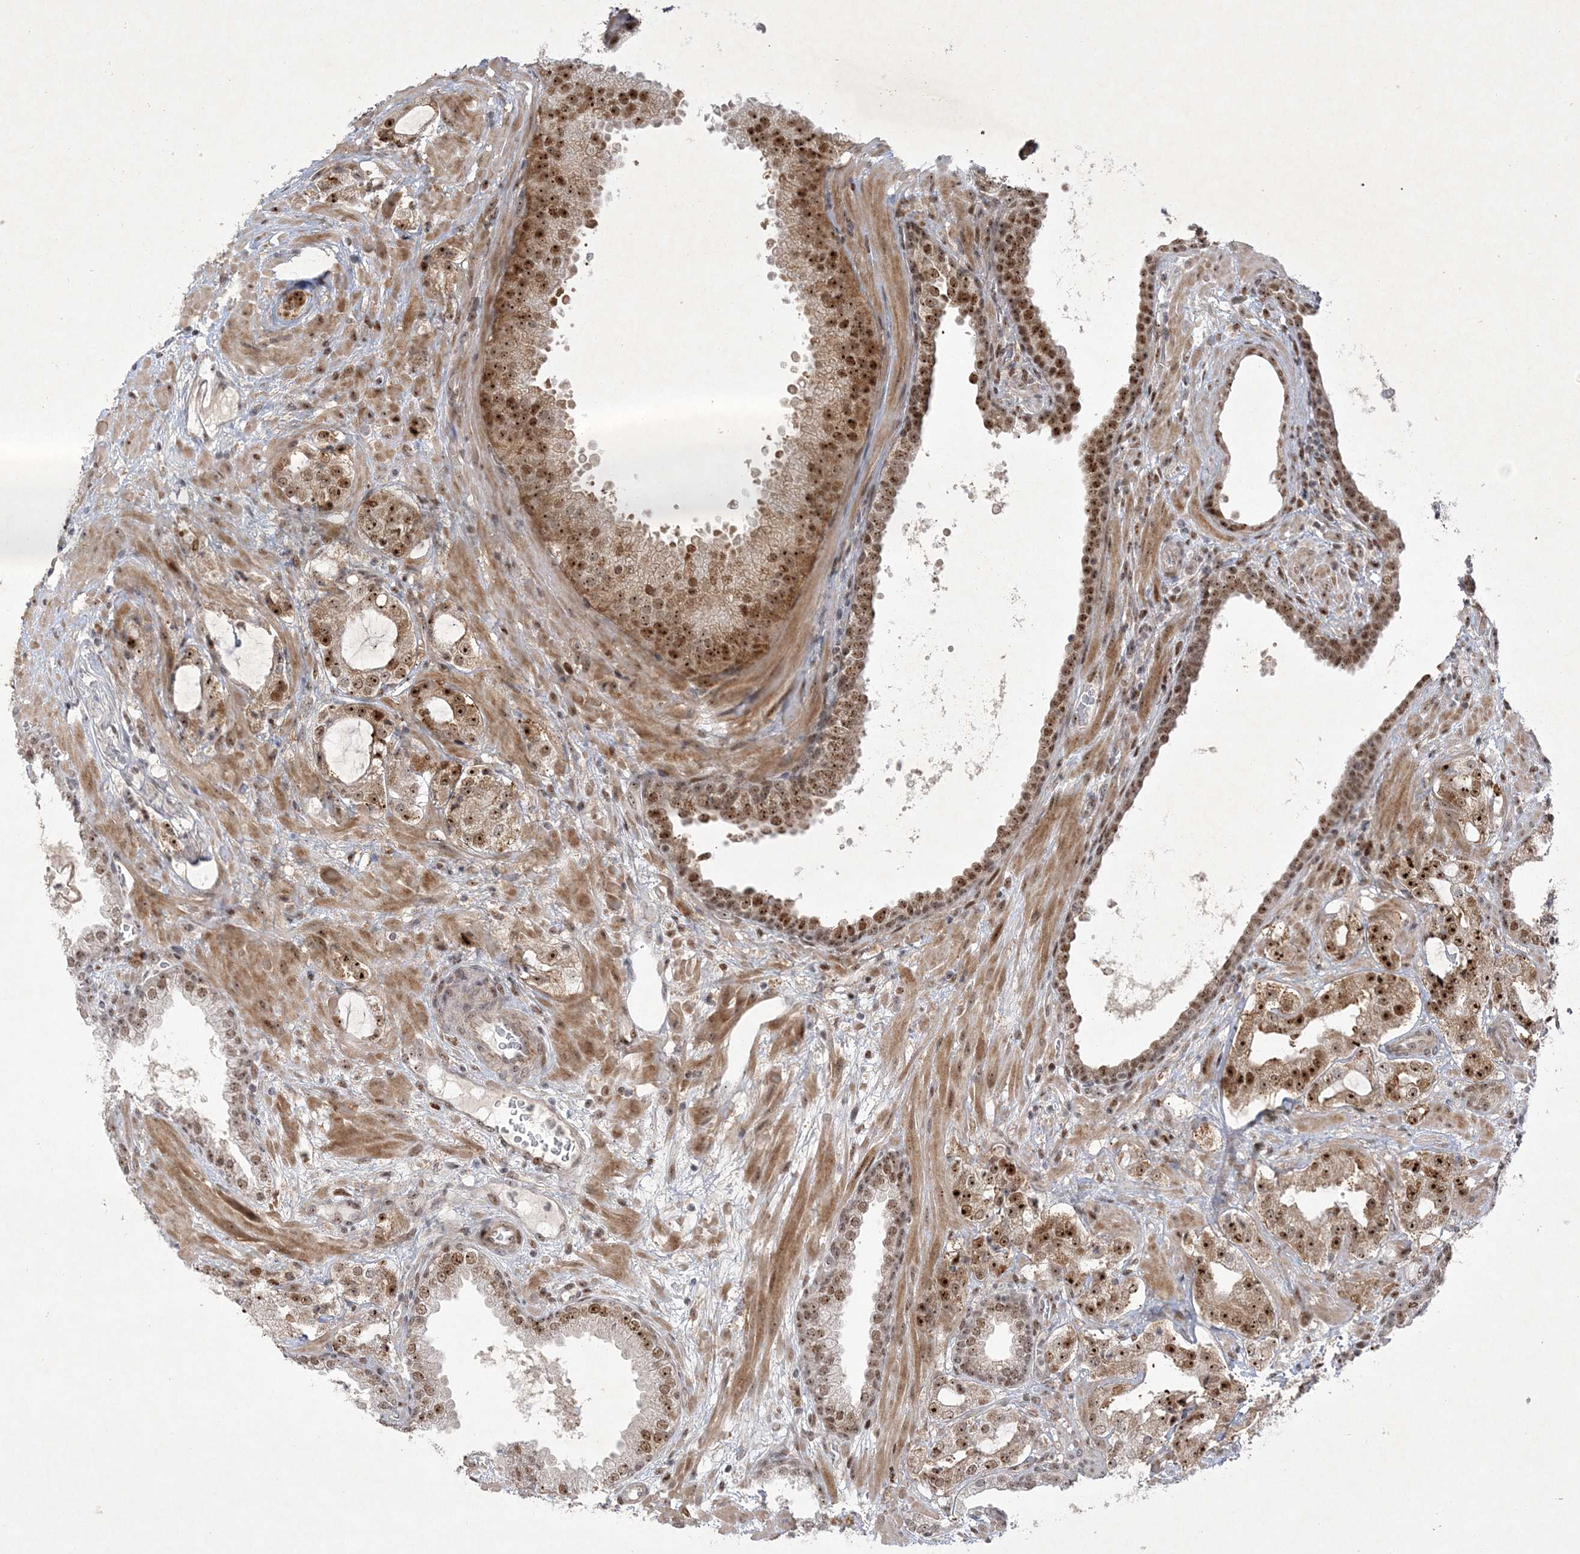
{"staining": {"intensity": "strong", "quantity": ">75%", "location": "cytoplasmic/membranous,nuclear"}, "tissue": "prostate cancer", "cell_type": "Tumor cells", "image_type": "cancer", "snomed": [{"axis": "morphology", "description": "Adenocarcinoma, High grade"}, {"axis": "topography", "description": "Prostate"}], "caption": "Immunohistochemistry of high-grade adenocarcinoma (prostate) shows high levels of strong cytoplasmic/membranous and nuclear expression in approximately >75% of tumor cells. The staining was performed using DAB, with brown indicating positive protein expression. Nuclei are stained blue with hematoxylin.", "gene": "NPM3", "patient": {"sex": "male", "age": 64}}